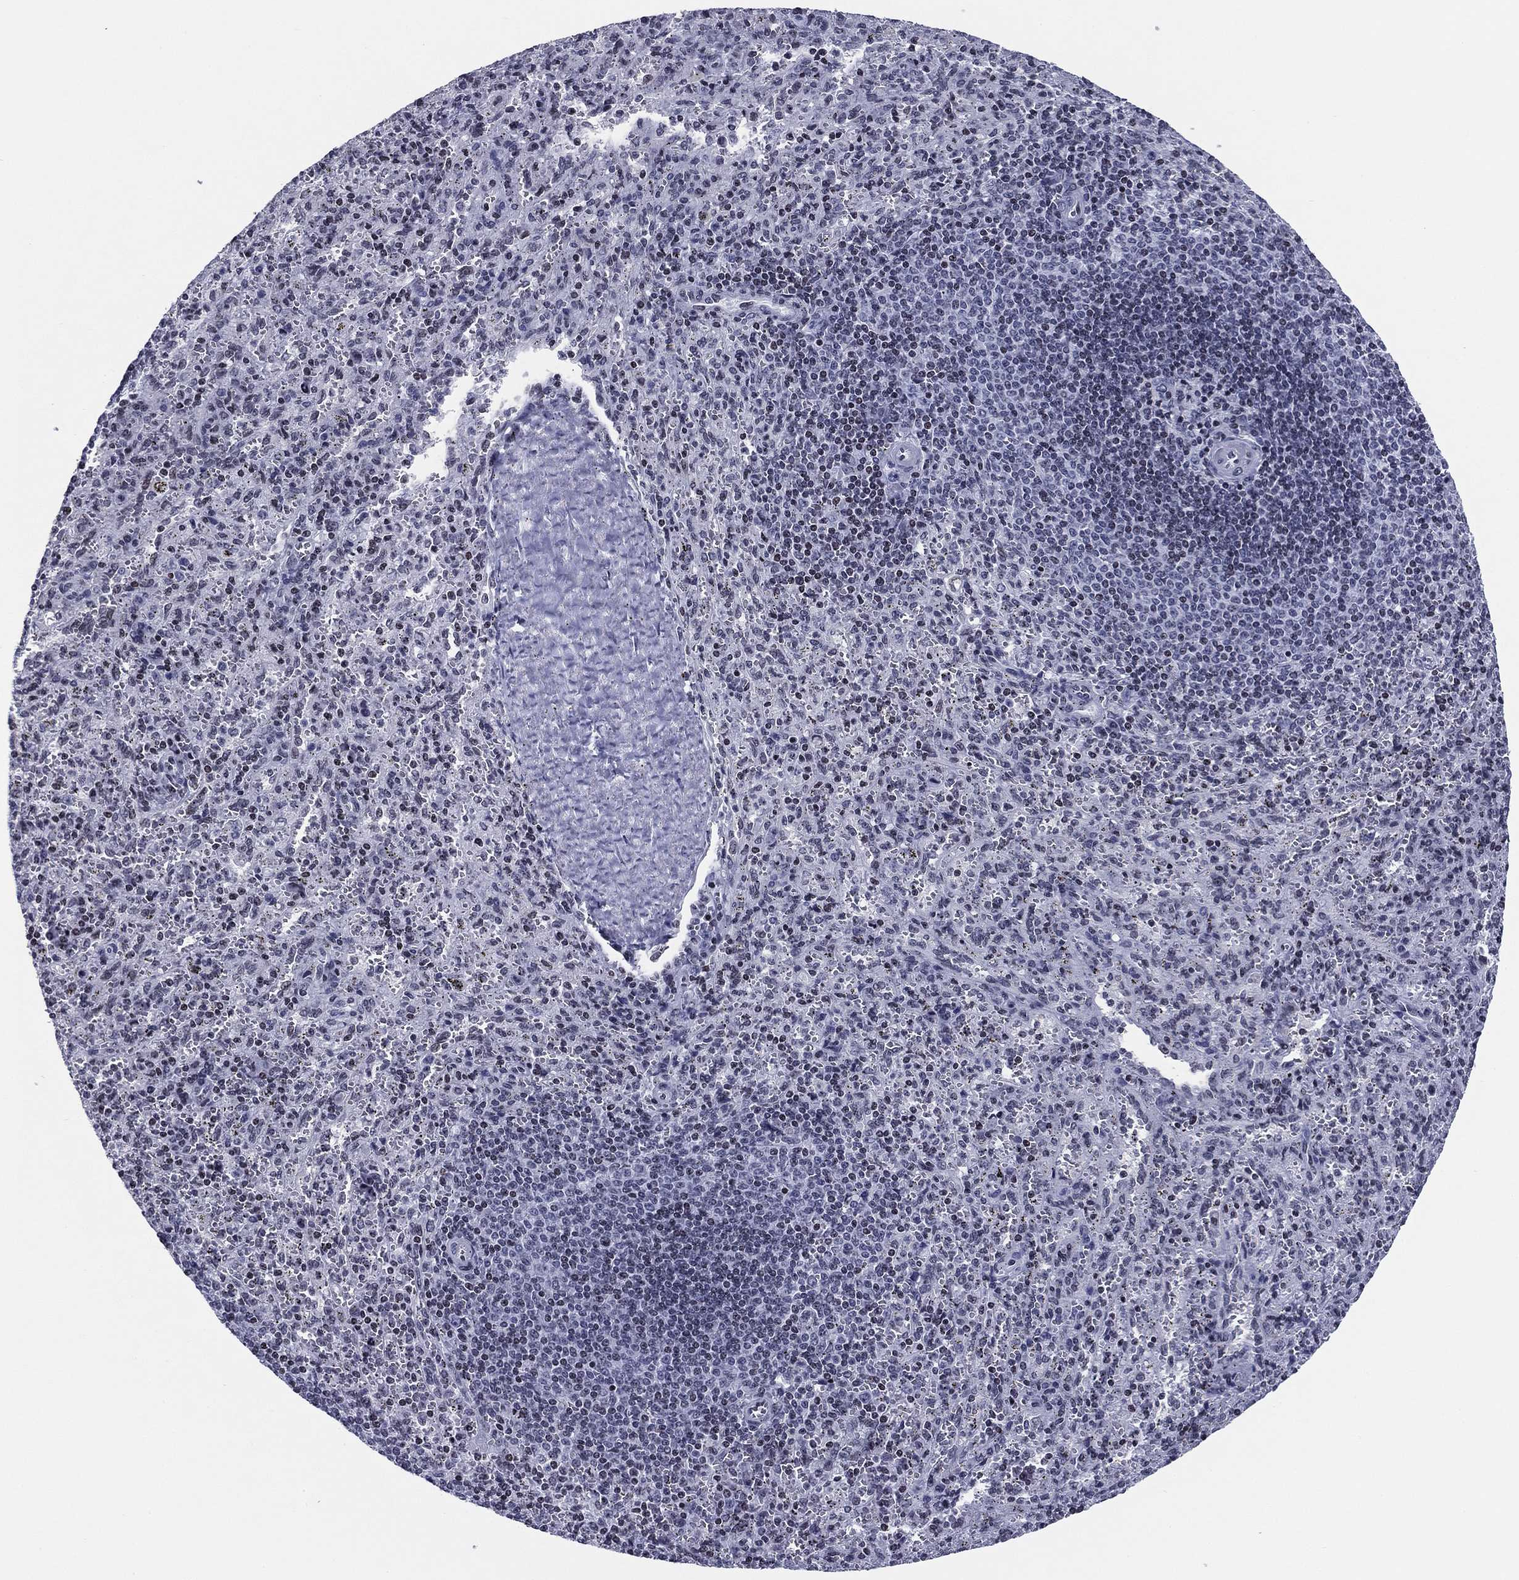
{"staining": {"intensity": "negative", "quantity": "none", "location": "none"}, "tissue": "spleen", "cell_type": "Cells in red pulp", "image_type": "normal", "snomed": [{"axis": "morphology", "description": "Normal tissue, NOS"}, {"axis": "topography", "description": "Spleen"}], "caption": "Immunohistochemical staining of benign human spleen exhibits no significant expression in cells in red pulp. (Immunohistochemistry (ihc), brightfield microscopy, high magnification).", "gene": "CCDC144A", "patient": {"sex": "male", "age": 57}}